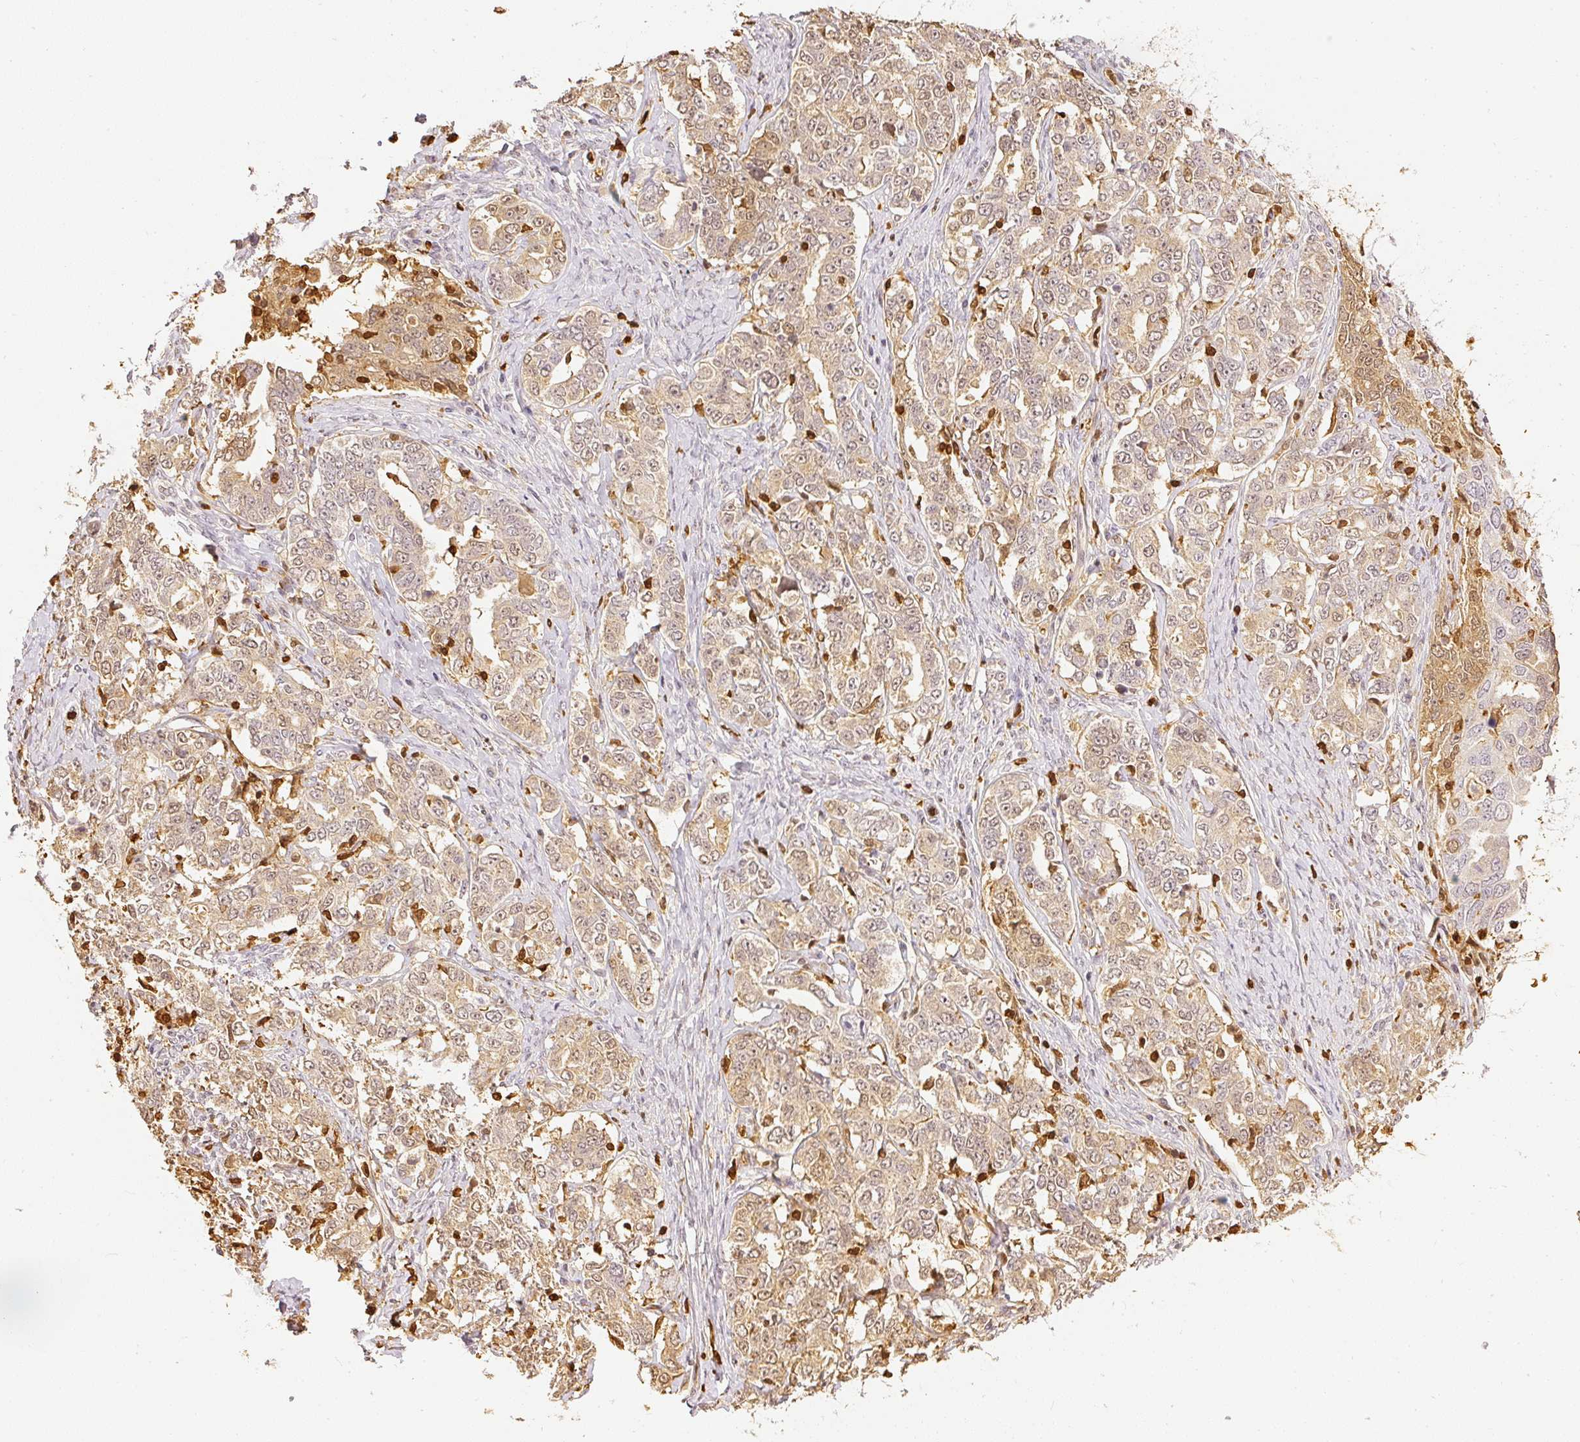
{"staining": {"intensity": "weak", "quantity": ">75%", "location": "cytoplasmic/membranous,nuclear"}, "tissue": "ovarian cancer", "cell_type": "Tumor cells", "image_type": "cancer", "snomed": [{"axis": "morphology", "description": "Carcinoma, endometroid"}, {"axis": "topography", "description": "Ovary"}], "caption": "Ovarian cancer stained with DAB immunohistochemistry (IHC) shows low levels of weak cytoplasmic/membranous and nuclear positivity in approximately >75% of tumor cells.", "gene": "PFN1", "patient": {"sex": "female", "age": 62}}